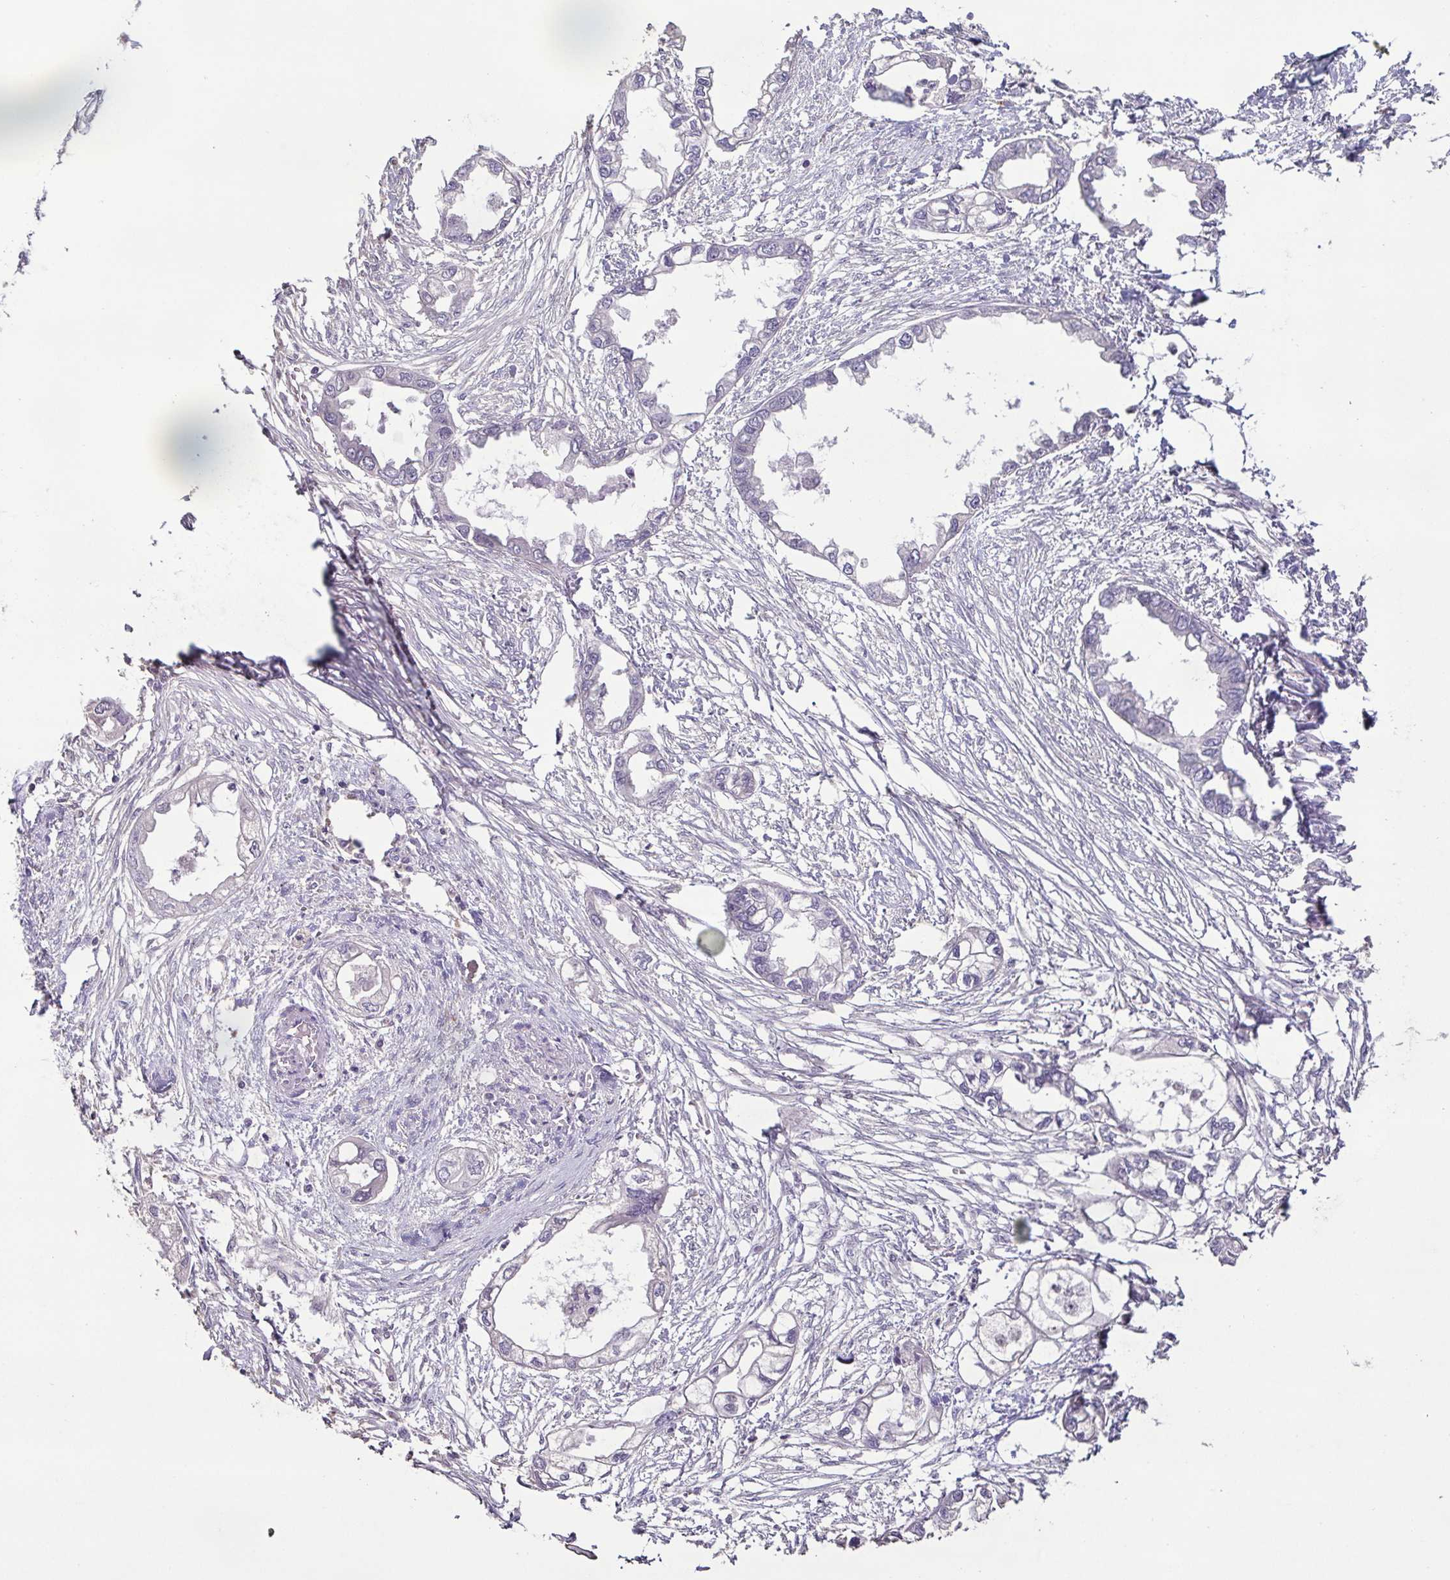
{"staining": {"intensity": "negative", "quantity": "none", "location": "none"}, "tissue": "endometrial cancer", "cell_type": "Tumor cells", "image_type": "cancer", "snomed": [{"axis": "morphology", "description": "Adenocarcinoma, NOS"}, {"axis": "morphology", "description": "Adenocarcinoma, metastatic, NOS"}, {"axis": "topography", "description": "Adipose tissue"}, {"axis": "topography", "description": "Endometrium"}], "caption": "High power microscopy histopathology image of an immunohistochemistry (IHC) histopathology image of metastatic adenocarcinoma (endometrial), revealing no significant staining in tumor cells.", "gene": "TERT", "patient": {"sex": "female", "age": 67}}